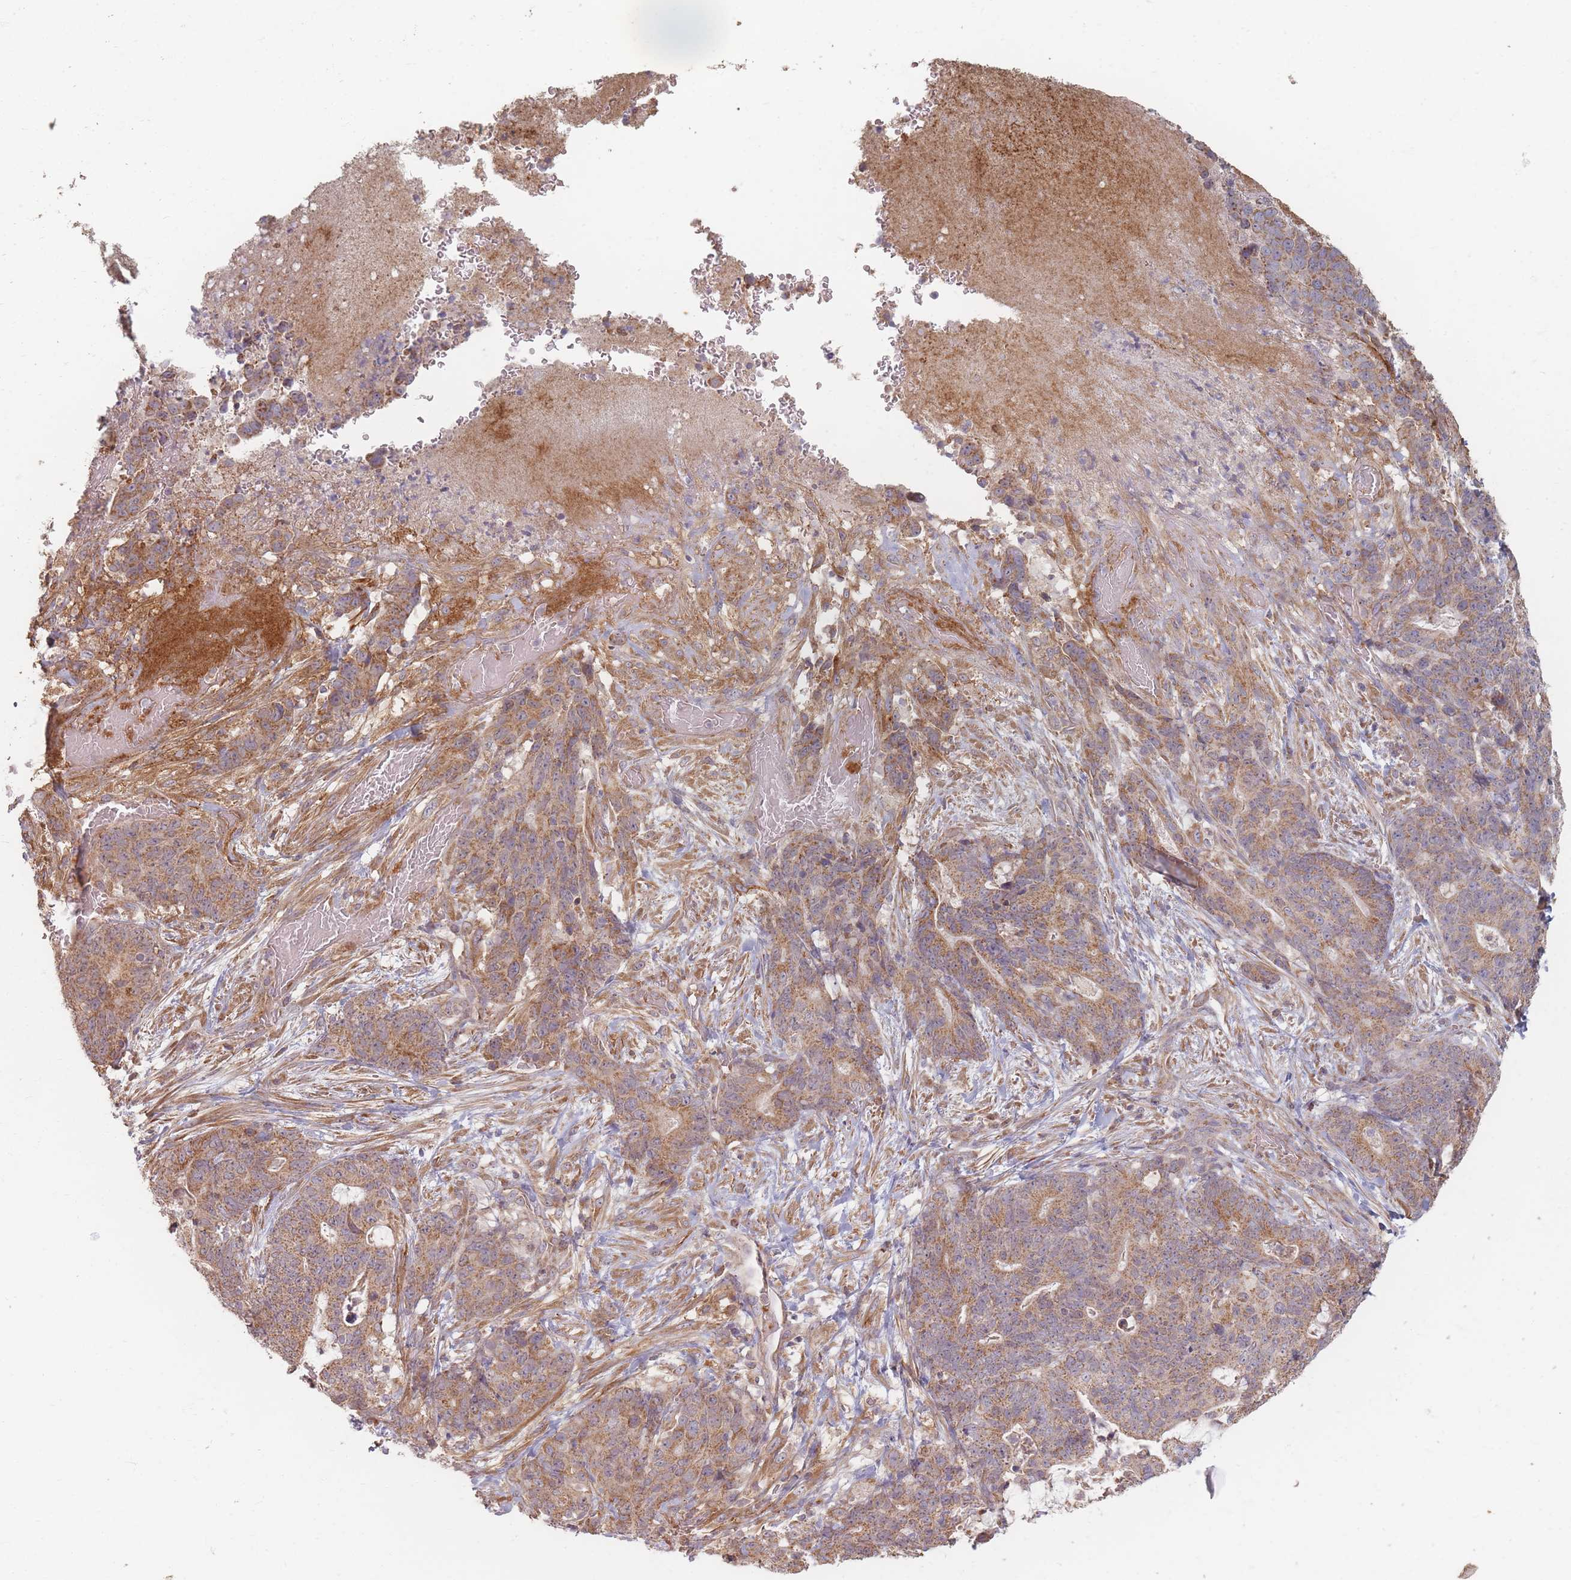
{"staining": {"intensity": "moderate", "quantity": ">75%", "location": "cytoplasmic/membranous"}, "tissue": "stomach cancer", "cell_type": "Tumor cells", "image_type": "cancer", "snomed": [{"axis": "morphology", "description": "Normal tissue, NOS"}, {"axis": "morphology", "description": "Adenocarcinoma, NOS"}, {"axis": "topography", "description": "Stomach"}], "caption": "A photomicrograph of stomach cancer stained for a protein displays moderate cytoplasmic/membranous brown staining in tumor cells.", "gene": "MRPS6", "patient": {"sex": "female", "age": 64}}